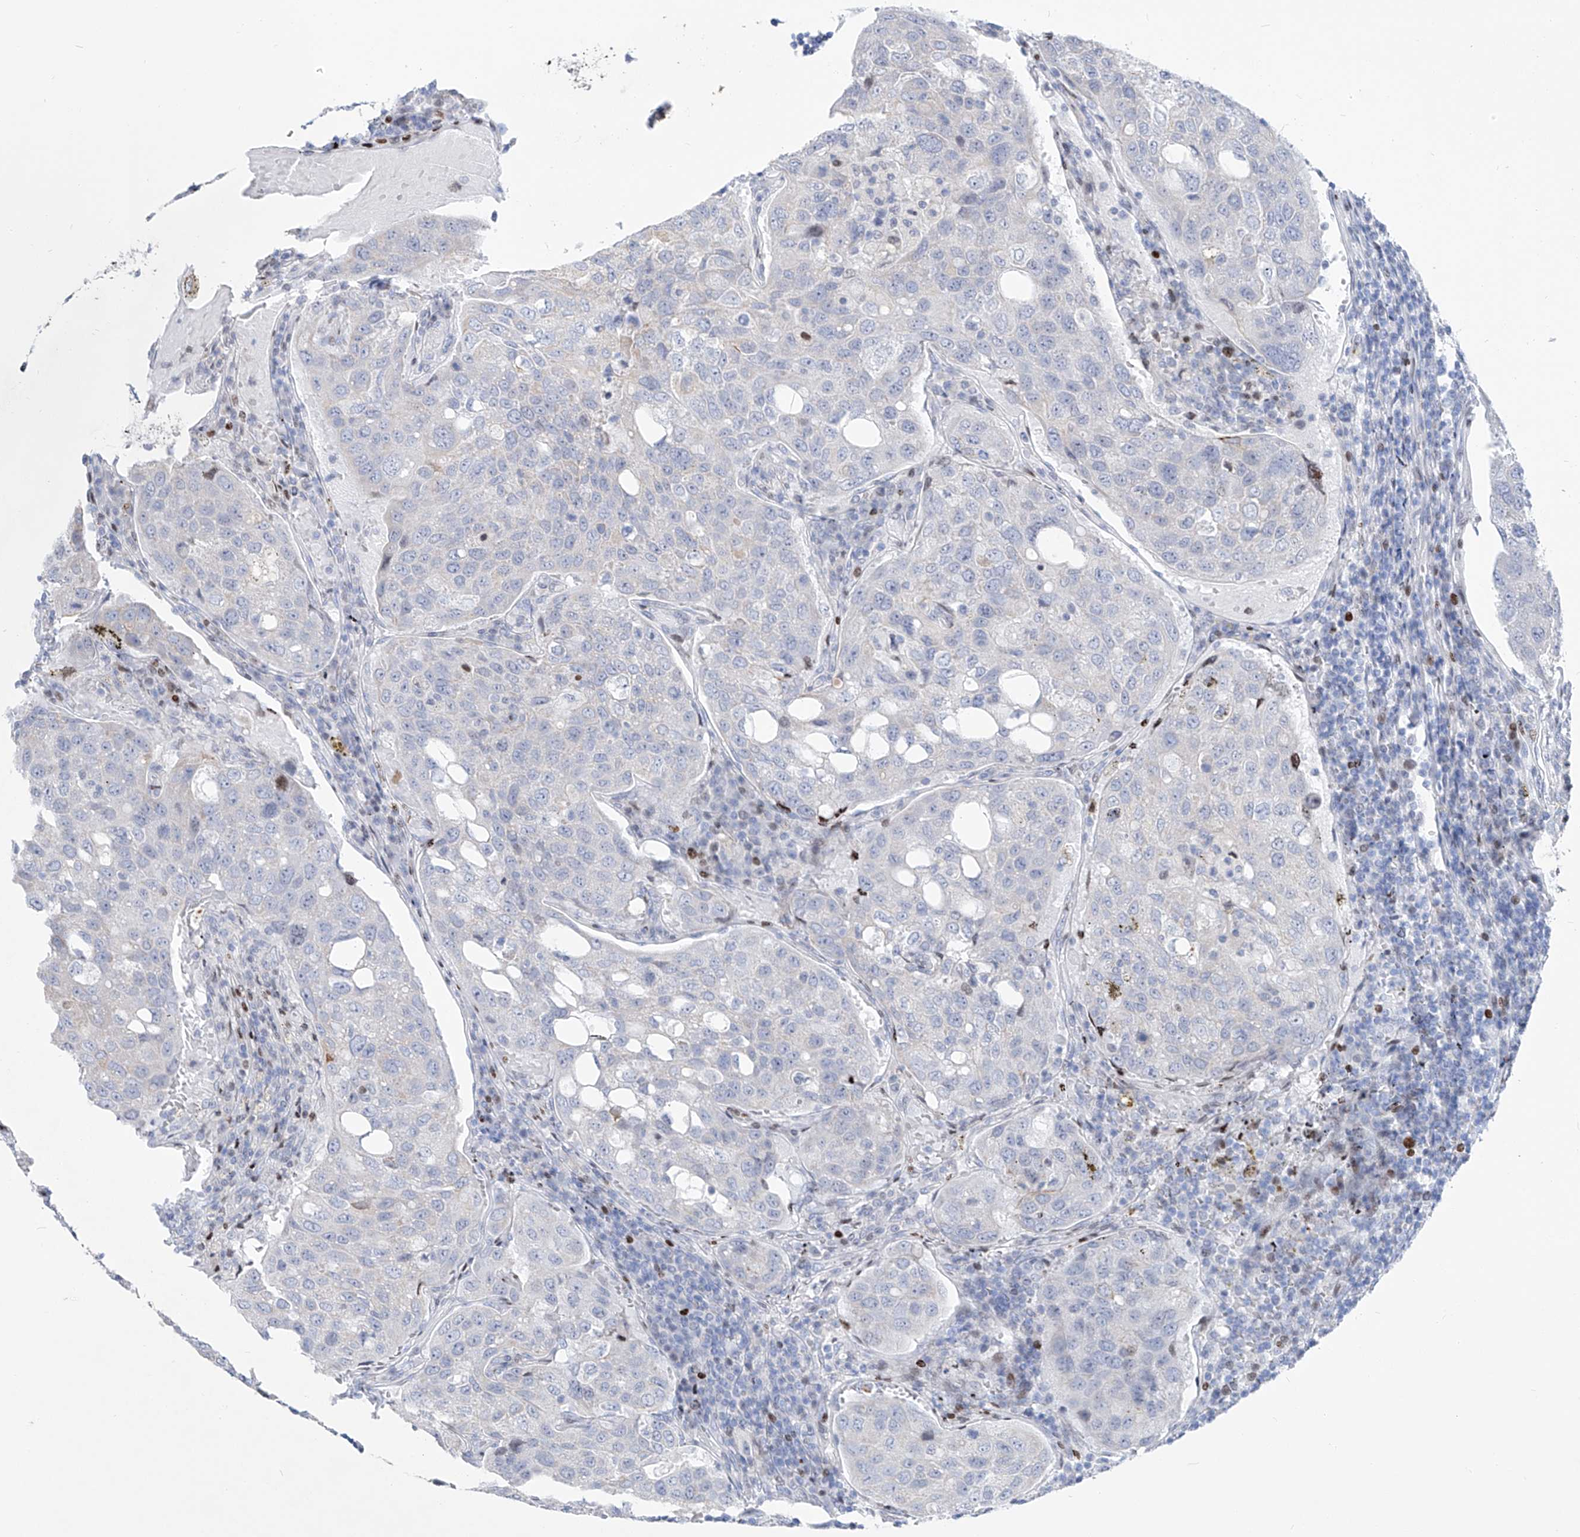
{"staining": {"intensity": "negative", "quantity": "none", "location": "none"}, "tissue": "urothelial cancer", "cell_type": "Tumor cells", "image_type": "cancer", "snomed": [{"axis": "morphology", "description": "Urothelial carcinoma, High grade"}, {"axis": "topography", "description": "Lymph node"}, {"axis": "topography", "description": "Urinary bladder"}], "caption": "Immunohistochemistry of urothelial carcinoma (high-grade) exhibits no expression in tumor cells. The staining was performed using DAB to visualize the protein expression in brown, while the nuclei were stained in blue with hematoxylin (Magnification: 20x).", "gene": "FRS3", "patient": {"sex": "male", "age": 51}}